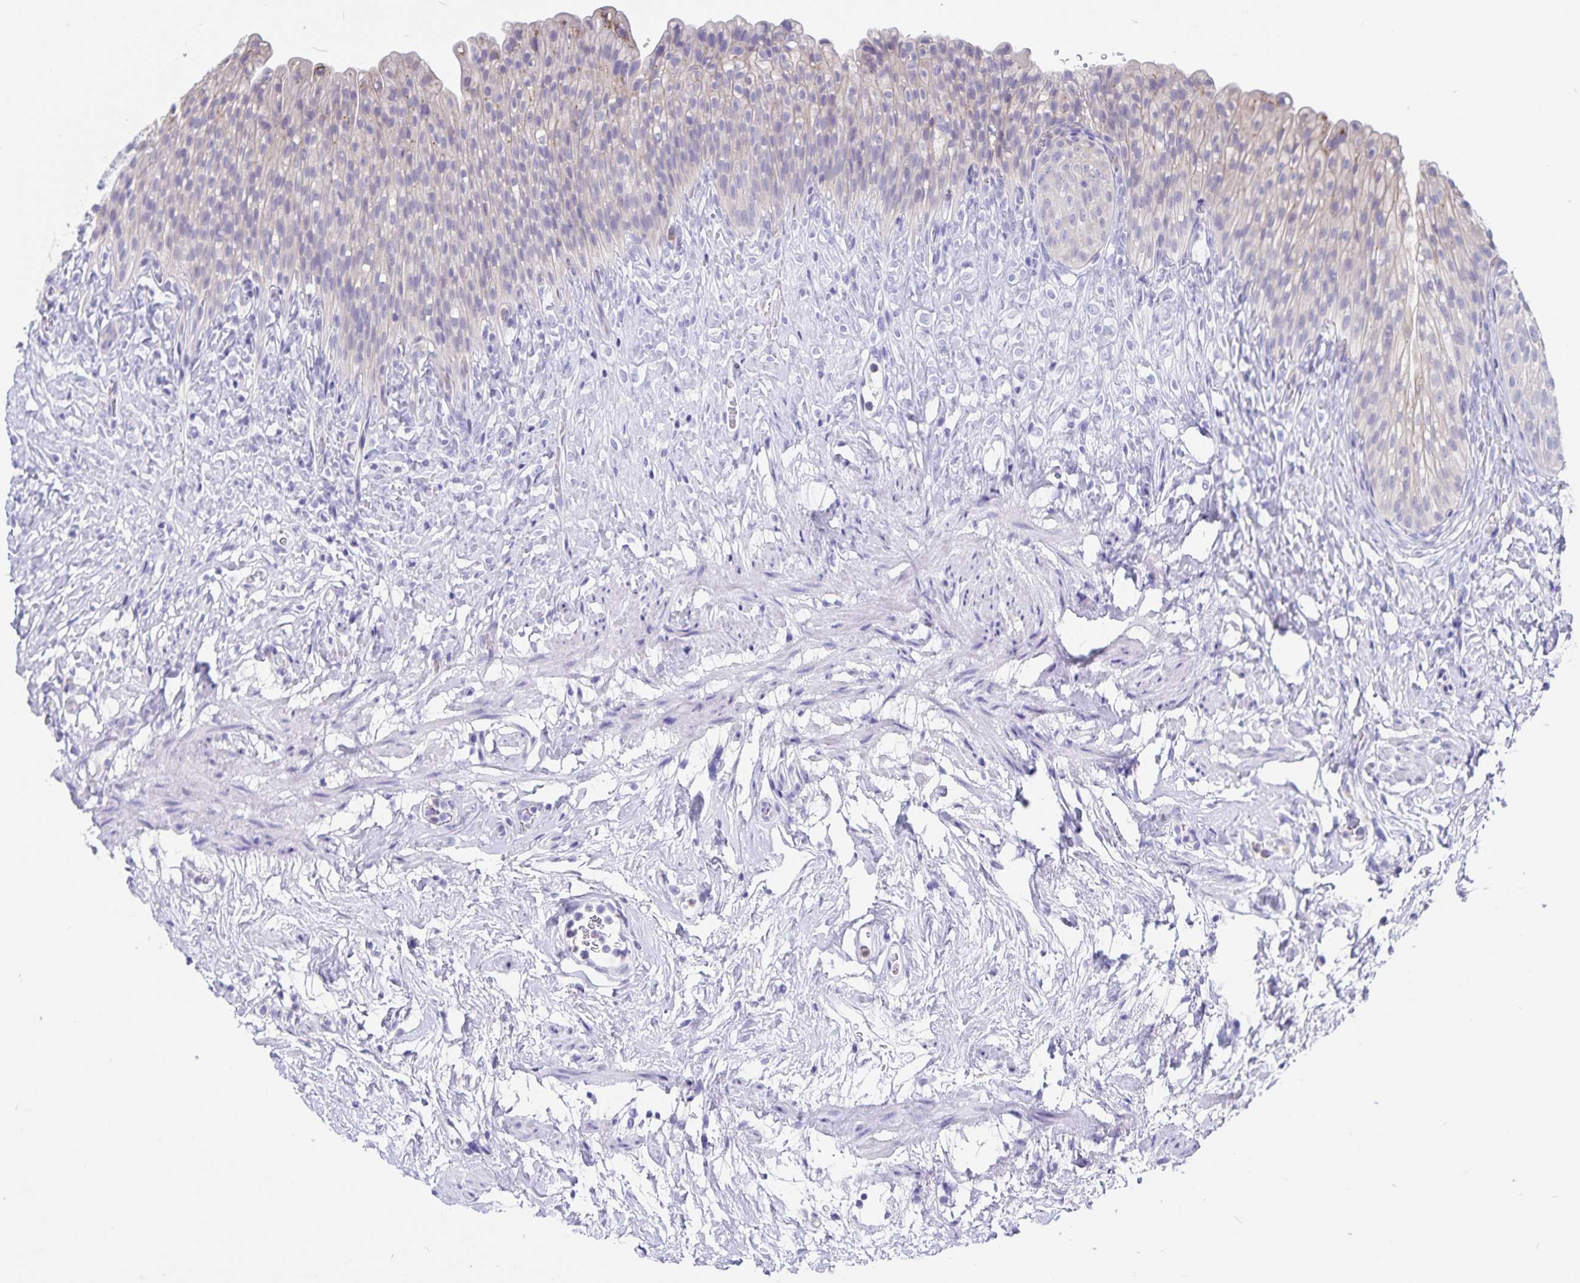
{"staining": {"intensity": "weak", "quantity": "<25%", "location": "cytoplasmic/membranous"}, "tissue": "urinary bladder", "cell_type": "Urothelial cells", "image_type": "normal", "snomed": [{"axis": "morphology", "description": "Normal tissue, NOS"}, {"axis": "topography", "description": "Urinary bladder"}, {"axis": "topography", "description": "Prostate"}], "caption": "The photomicrograph displays no staining of urothelial cells in unremarkable urinary bladder. Nuclei are stained in blue.", "gene": "SNTN", "patient": {"sex": "male", "age": 76}}